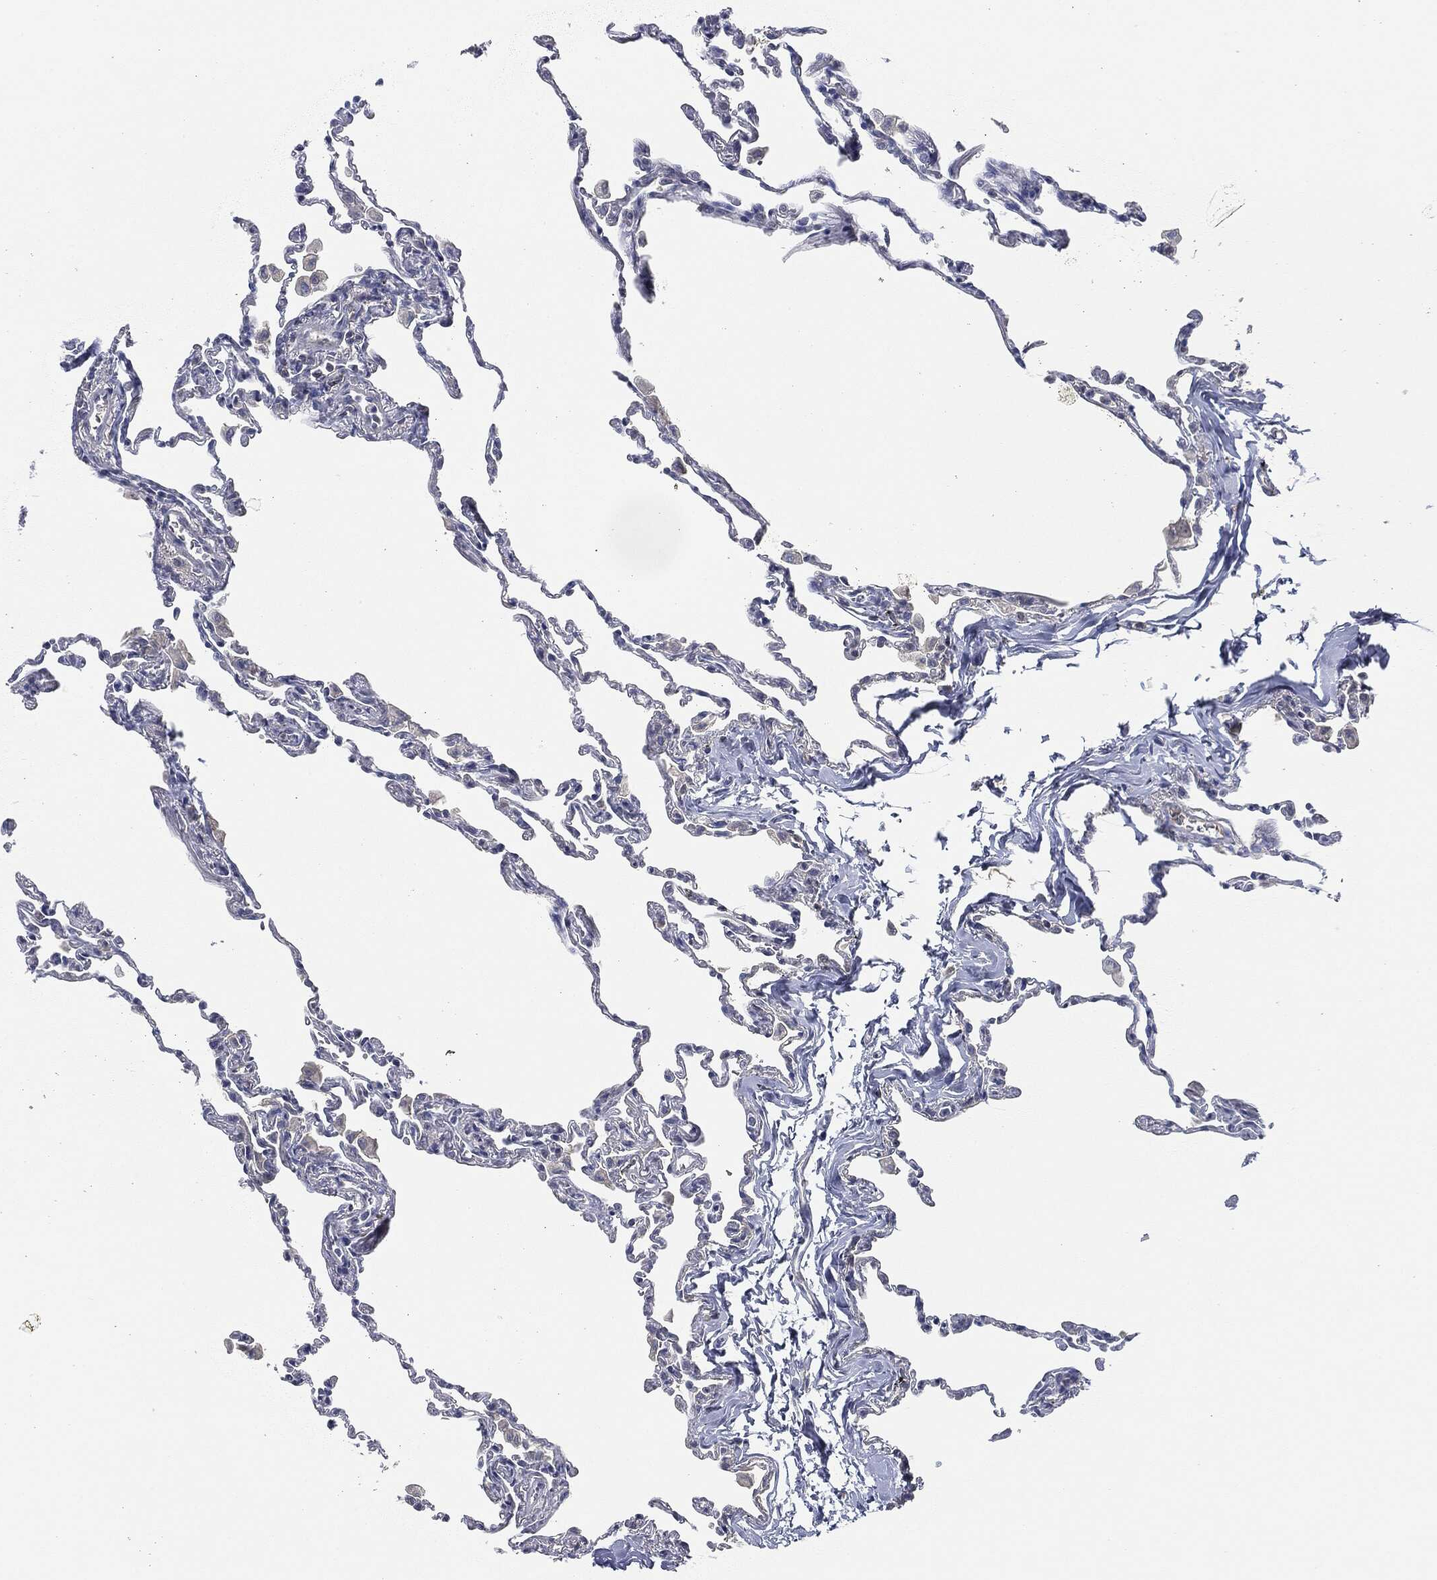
{"staining": {"intensity": "negative", "quantity": "none", "location": "none"}, "tissue": "lung", "cell_type": "Alveolar cells", "image_type": "normal", "snomed": [{"axis": "morphology", "description": "Normal tissue, NOS"}, {"axis": "topography", "description": "Lung"}], "caption": "Immunohistochemistry (IHC) of normal lung reveals no expression in alveolar cells.", "gene": "SIGLEC7", "patient": {"sex": "female", "age": 57}}